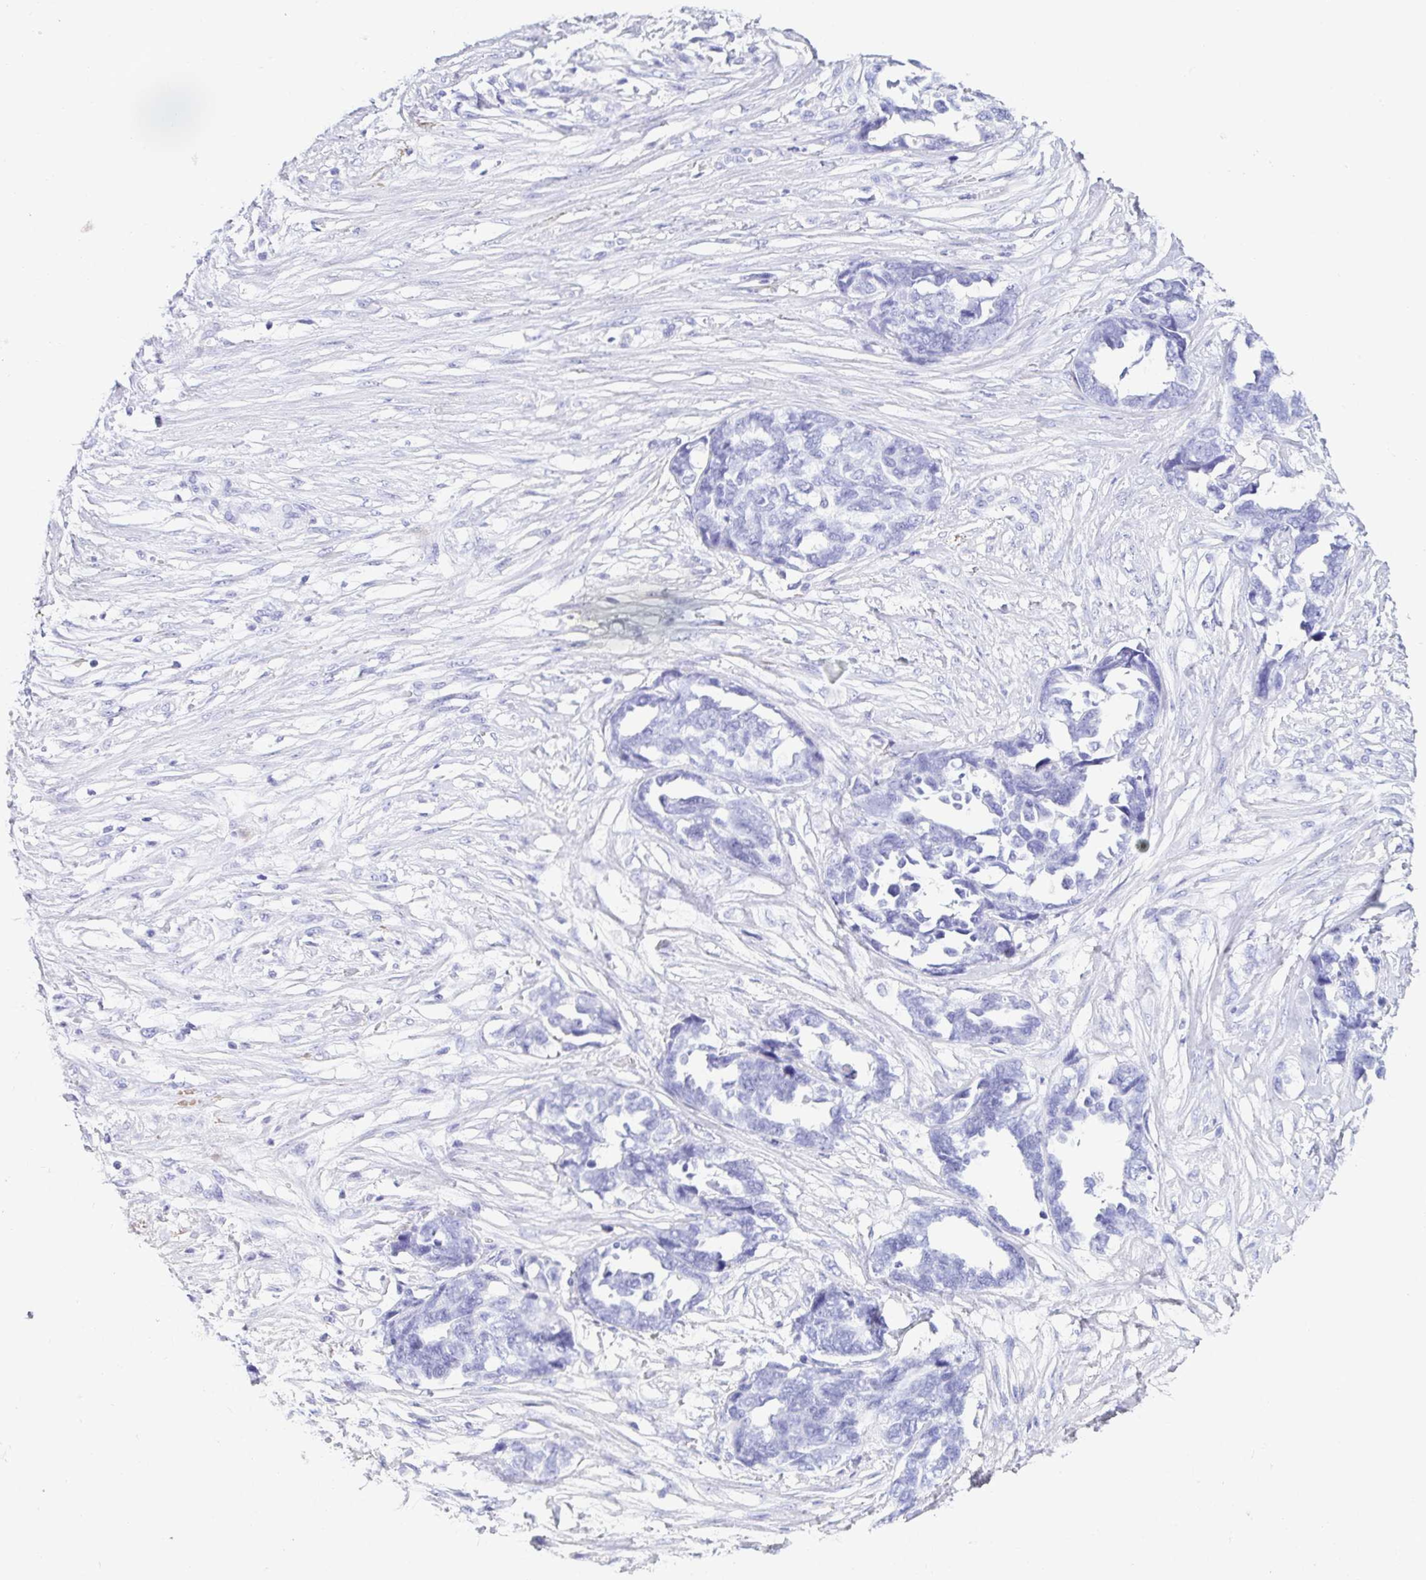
{"staining": {"intensity": "negative", "quantity": "none", "location": "none"}, "tissue": "ovarian cancer", "cell_type": "Tumor cells", "image_type": "cancer", "snomed": [{"axis": "morphology", "description": "Cystadenocarcinoma, serous, NOS"}, {"axis": "topography", "description": "Ovary"}], "caption": "Immunohistochemistry photomicrograph of ovarian cancer (serous cystadenocarcinoma) stained for a protein (brown), which shows no staining in tumor cells.", "gene": "GKN1", "patient": {"sex": "female", "age": 69}}